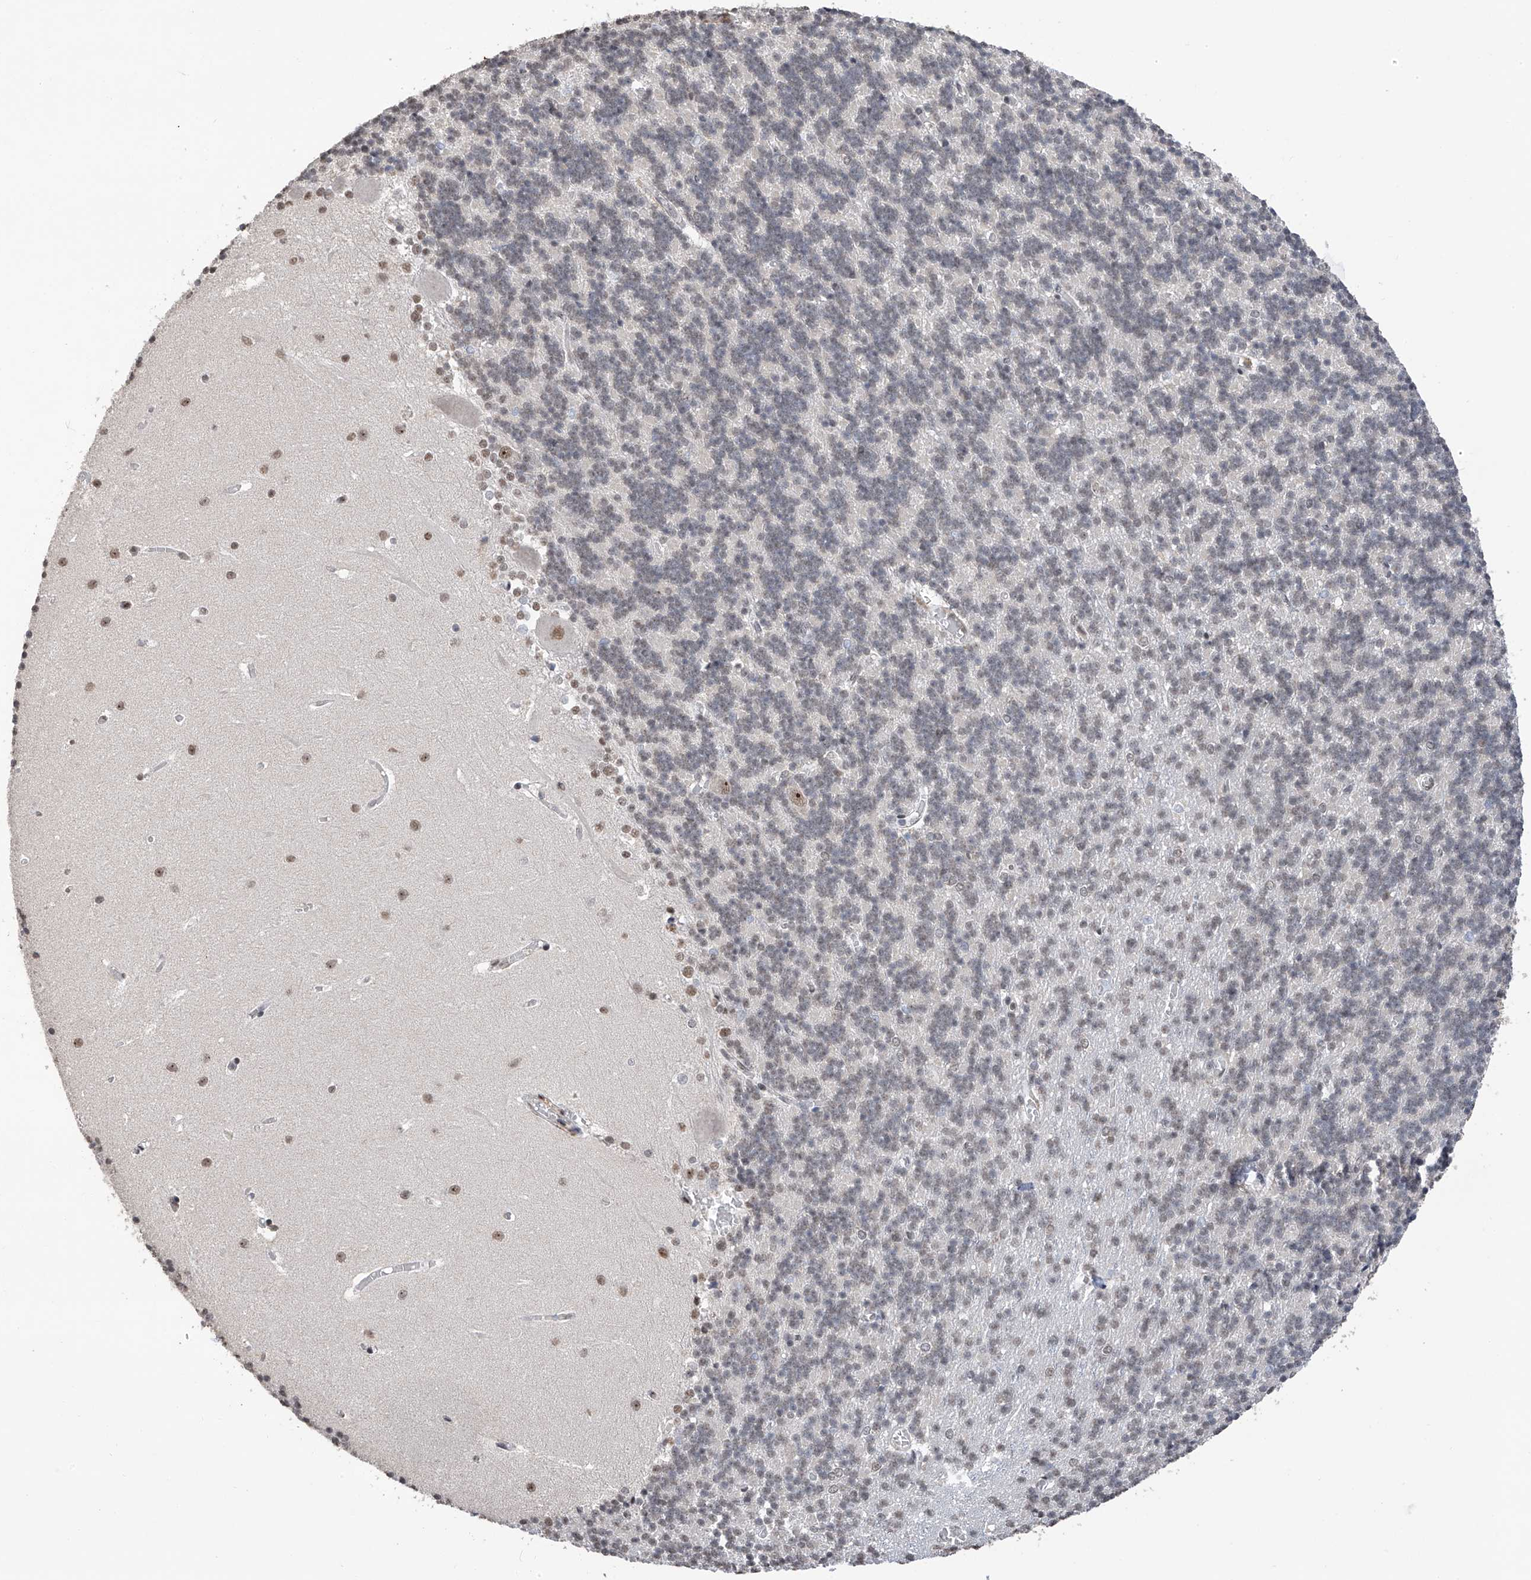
{"staining": {"intensity": "negative", "quantity": "none", "location": "none"}, "tissue": "cerebellum", "cell_type": "Cells in granular layer", "image_type": "normal", "snomed": [{"axis": "morphology", "description": "Normal tissue, NOS"}, {"axis": "topography", "description": "Cerebellum"}], "caption": "IHC photomicrograph of benign cerebellum stained for a protein (brown), which displays no staining in cells in granular layer. Brightfield microscopy of immunohistochemistry (IHC) stained with DAB (3,3'-diaminobenzidine) (brown) and hematoxylin (blue), captured at high magnification.", "gene": "C1orf131", "patient": {"sex": "male", "age": 37}}